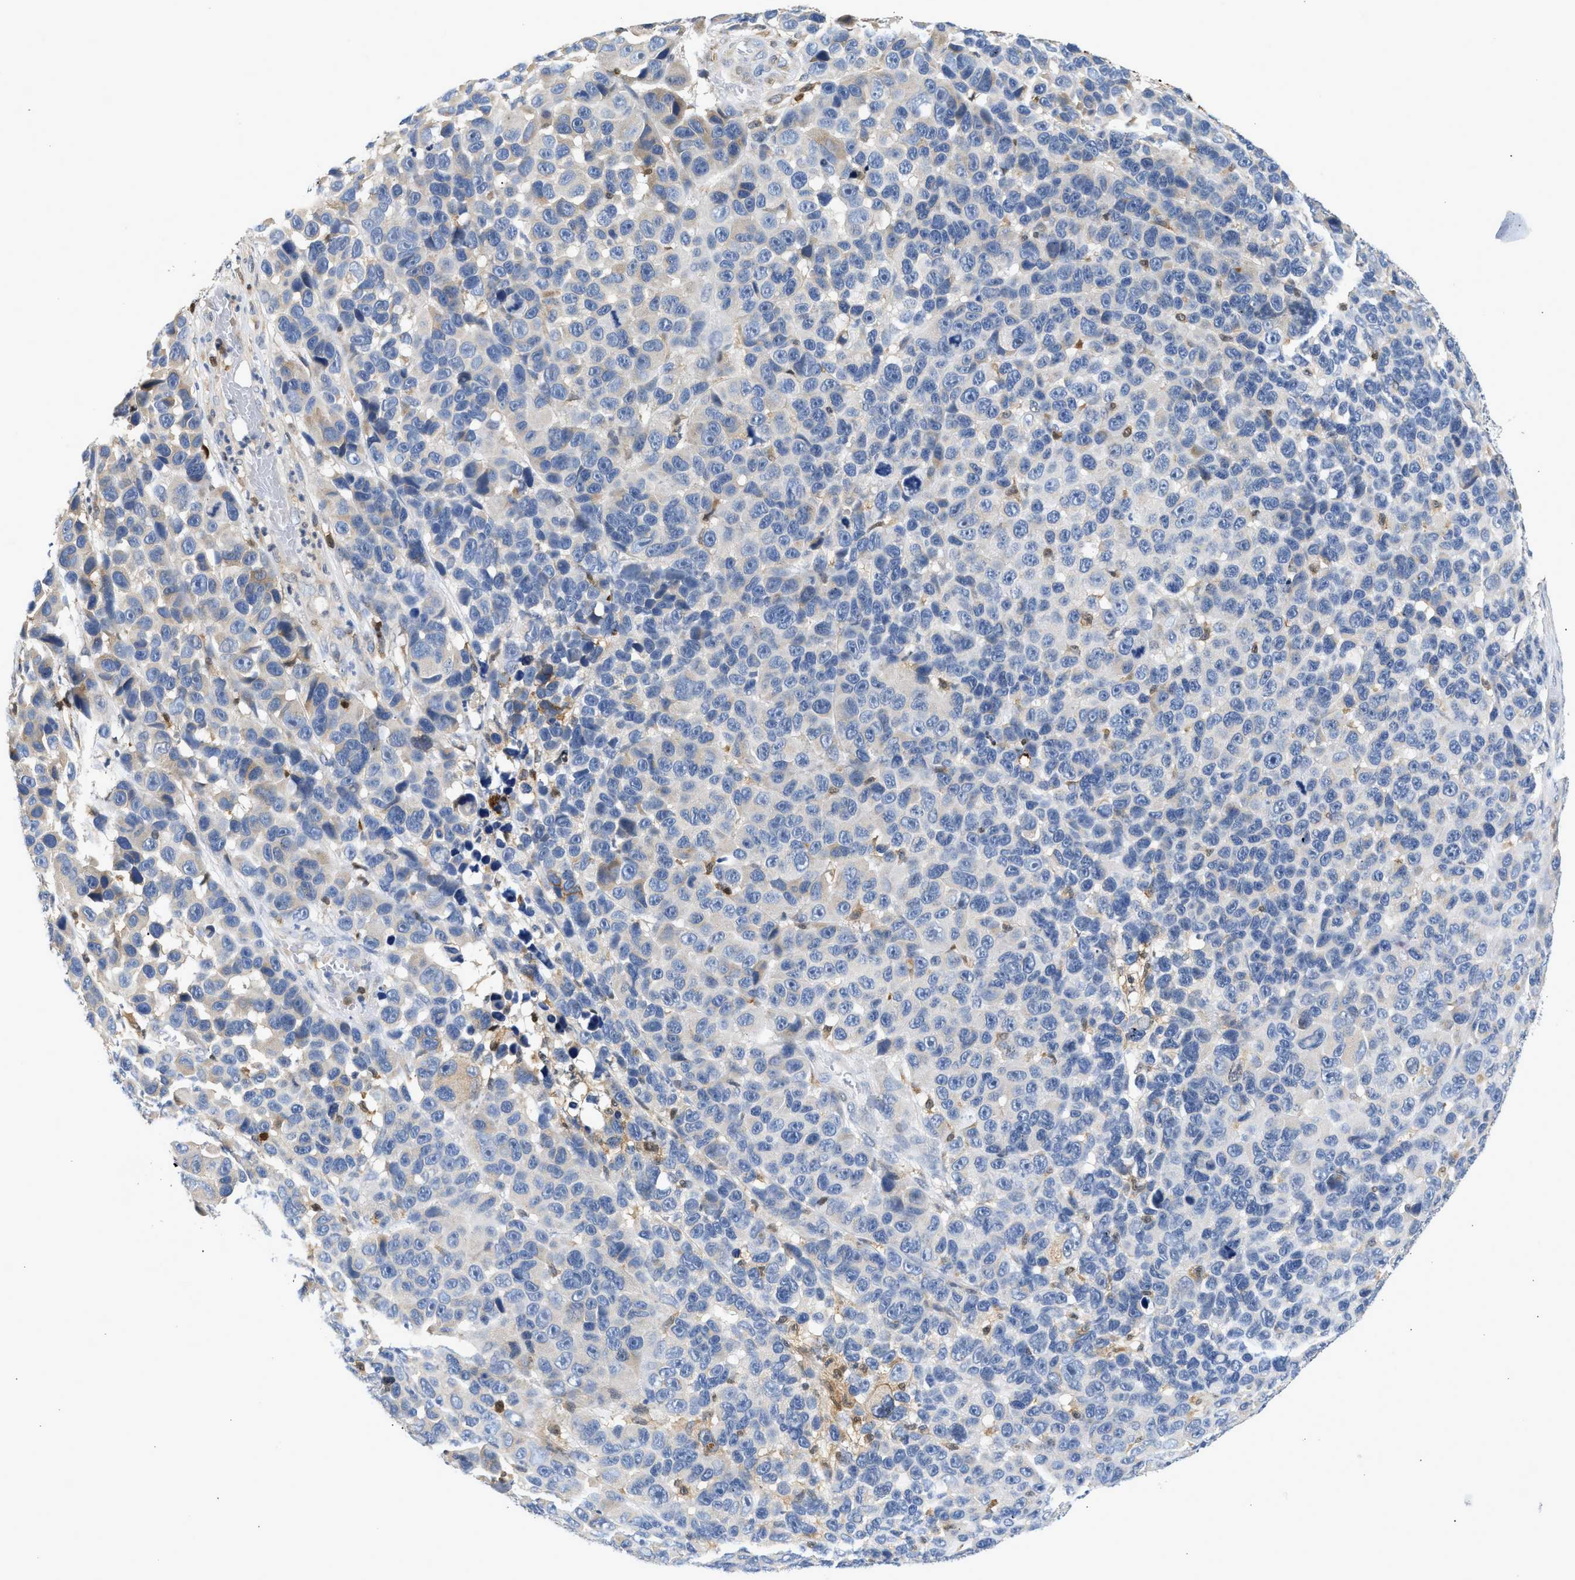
{"staining": {"intensity": "negative", "quantity": "none", "location": "none"}, "tissue": "melanoma", "cell_type": "Tumor cells", "image_type": "cancer", "snomed": [{"axis": "morphology", "description": "Malignant melanoma, NOS"}, {"axis": "topography", "description": "Skin"}], "caption": "Melanoma was stained to show a protein in brown. There is no significant expression in tumor cells.", "gene": "SLIT2", "patient": {"sex": "male", "age": 53}}